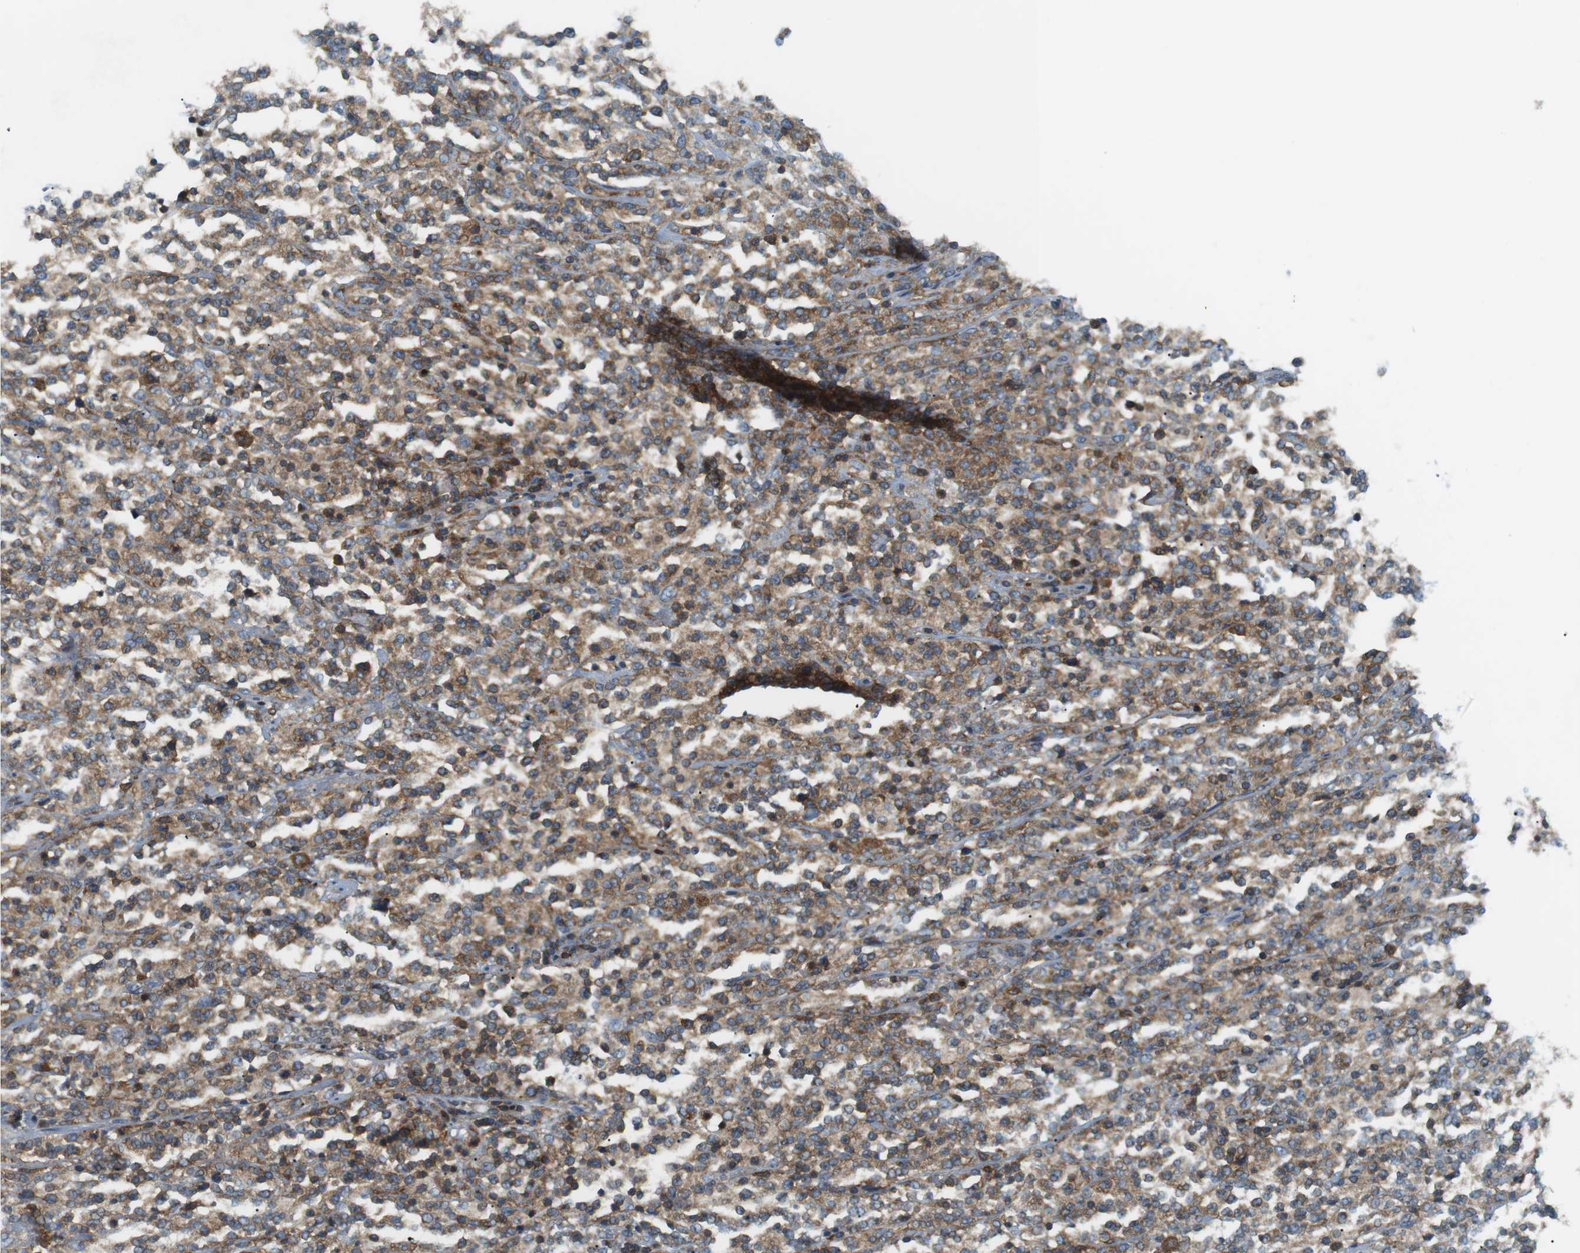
{"staining": {"intensity": "moderate", "quantity": ">75%", "location": "cytoplasmic/membranous"}, "tissue": "lymphoma", "cell_type": "Tumor cells", "image_type": "cancer", "snomed": [{"axis": "morphology", "description": "Malignant lymphoma, non-Hodgkin's type, High grade"}, {"axis": "topography", "description": "Soft tissue"}], "caption": "Human malignant lymphoma, non-Hodgkin's type (high-grade) stained with a protein marker demonstrates moderate staining in tumor cells.", "gene": "FLII", "patient": {"sex": "male", "age": 18}}